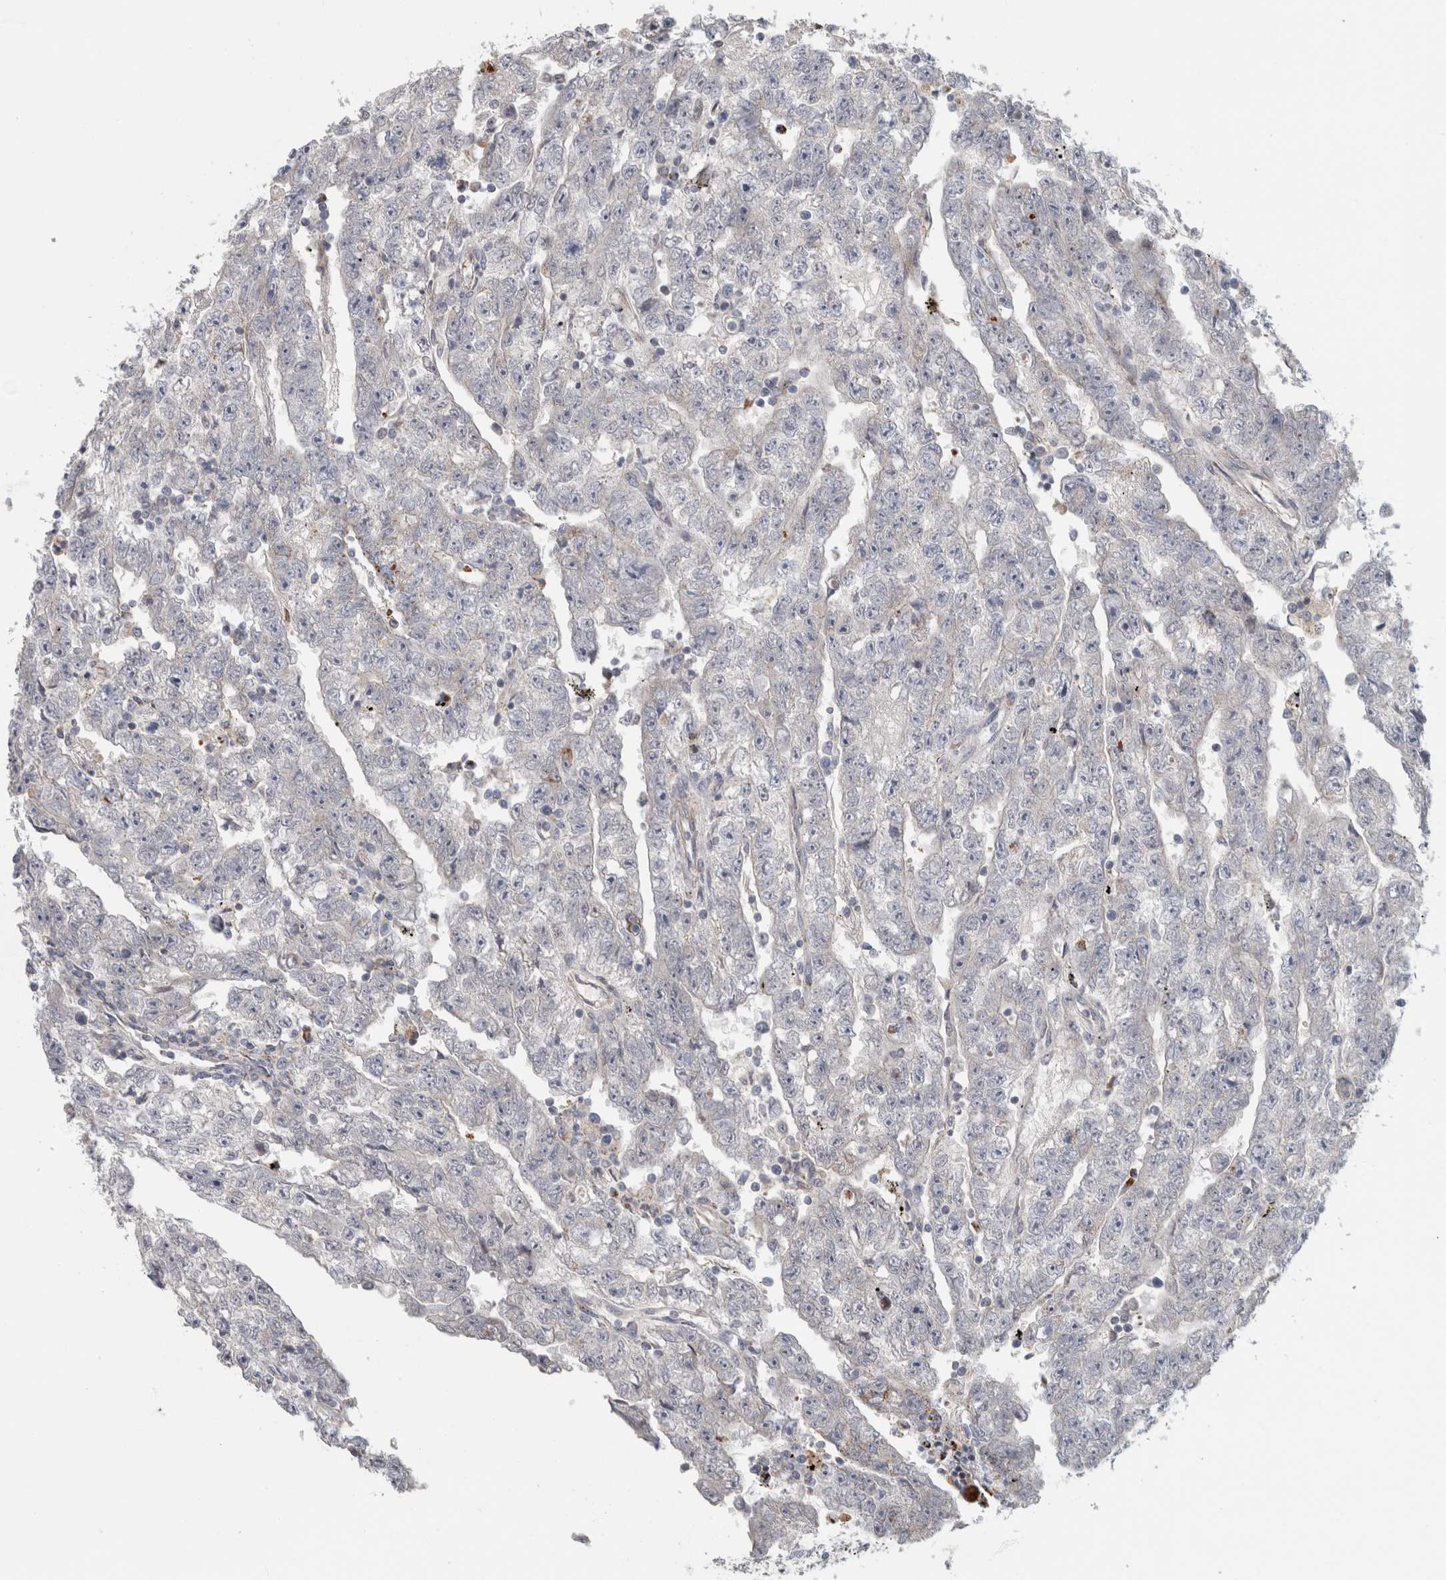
{"staining": {"intensity": "negative", "quantity": "none", "location": "none"}, "tissue": "testis cancer", "cell_type": "Tumor cells", "image_type": "cancer", "snomed": [{"axis": "morphology", "description": "Carcinoma, Embryonal, NOS"}, {"axis": "topography", "description": "Testis"}], "caption": "An image of testis embryonal carcinoma stained for a protein exhibits no brown staining in tumor cells.", "gene": "RAB18", "patient": {"sex": "male", "age": 25}}